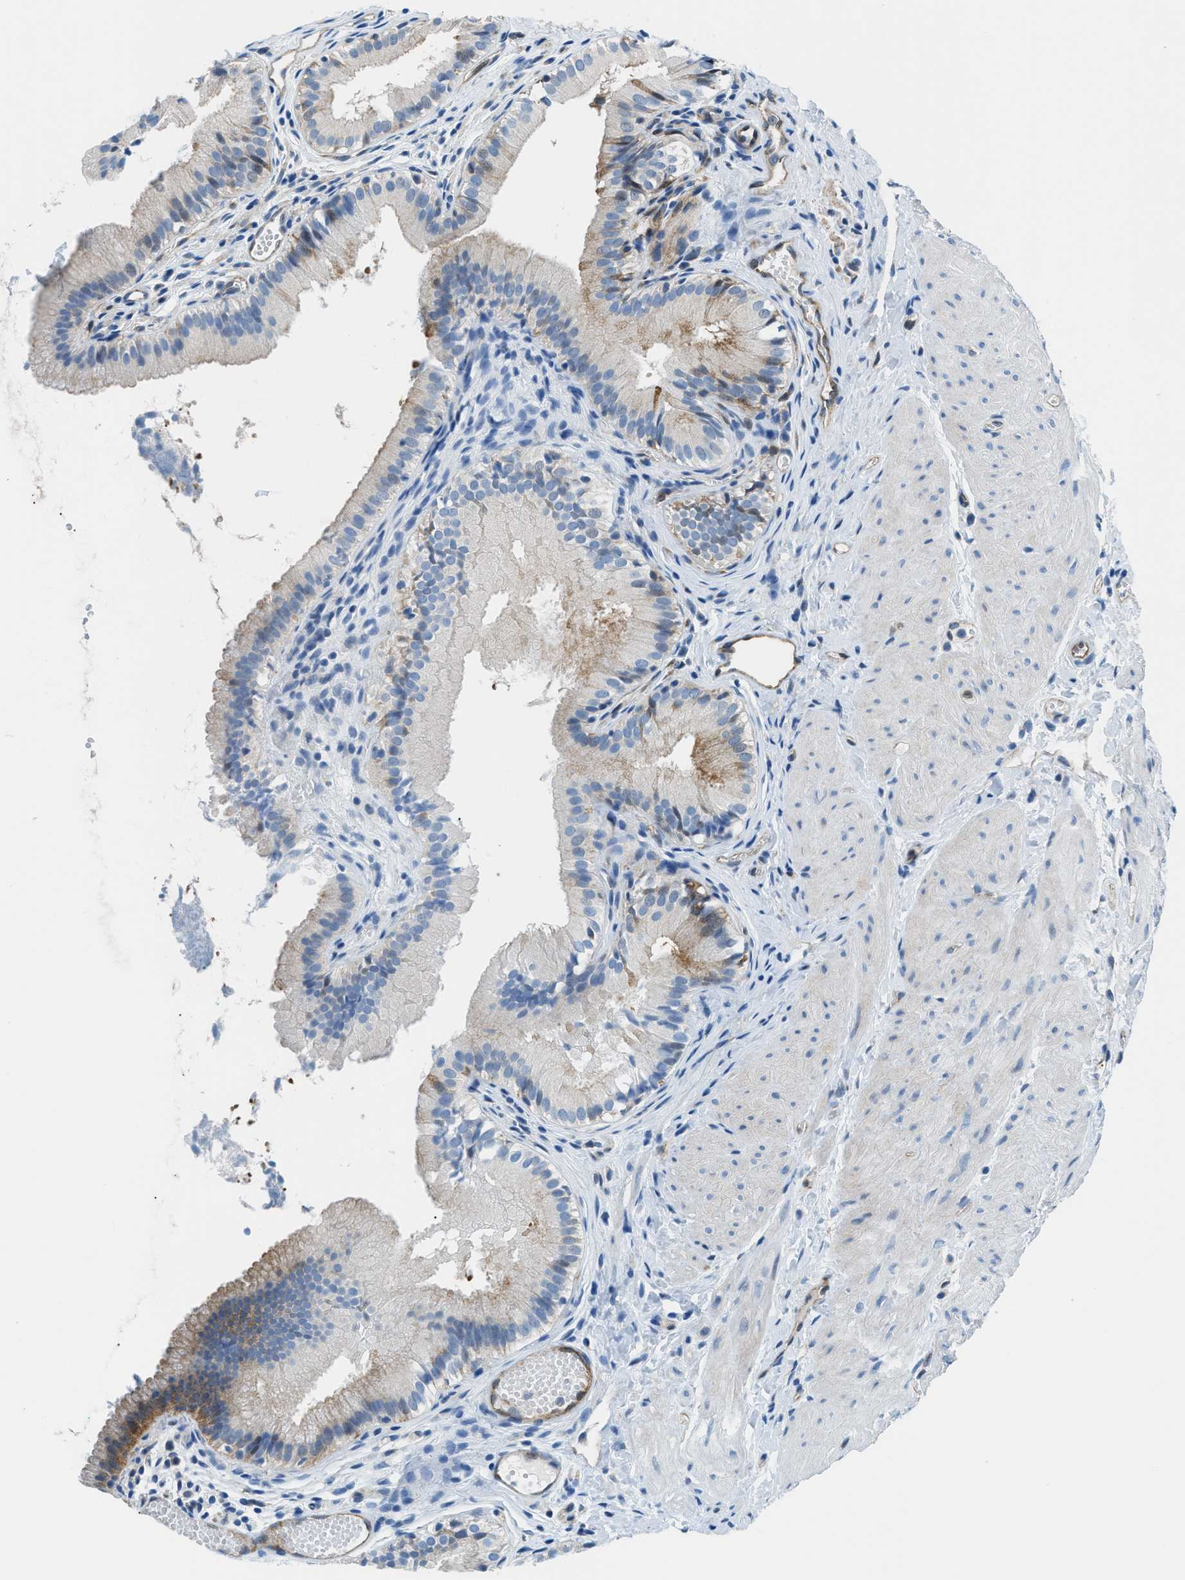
{"staining": {"intensity": "moderate", "quantity": "25%-75%", "location": "cytoplasmic/membranous,nuclear"}, "tissue": "gallbladder", "cell_type": "Glandular cells", "image_type": "normal", "snomed": [{"axis": "morphology", "description": "Normal tissue, NOS"}, {"axis": "topography", "description": "Gallbladder"}], "caption": "Immunohistochemistry image of benign gallbladder: human gallbladder stained using IHC exhibits medium levels of moderate protein expression localized specifically in the cytoplasmic/membranous,nuclear of glandular cells, appearing as a cytoplasmic/membranous,nuclear brown color.", "gene": "YWHAE", "patient": {"sex": "female", "age": 26}}